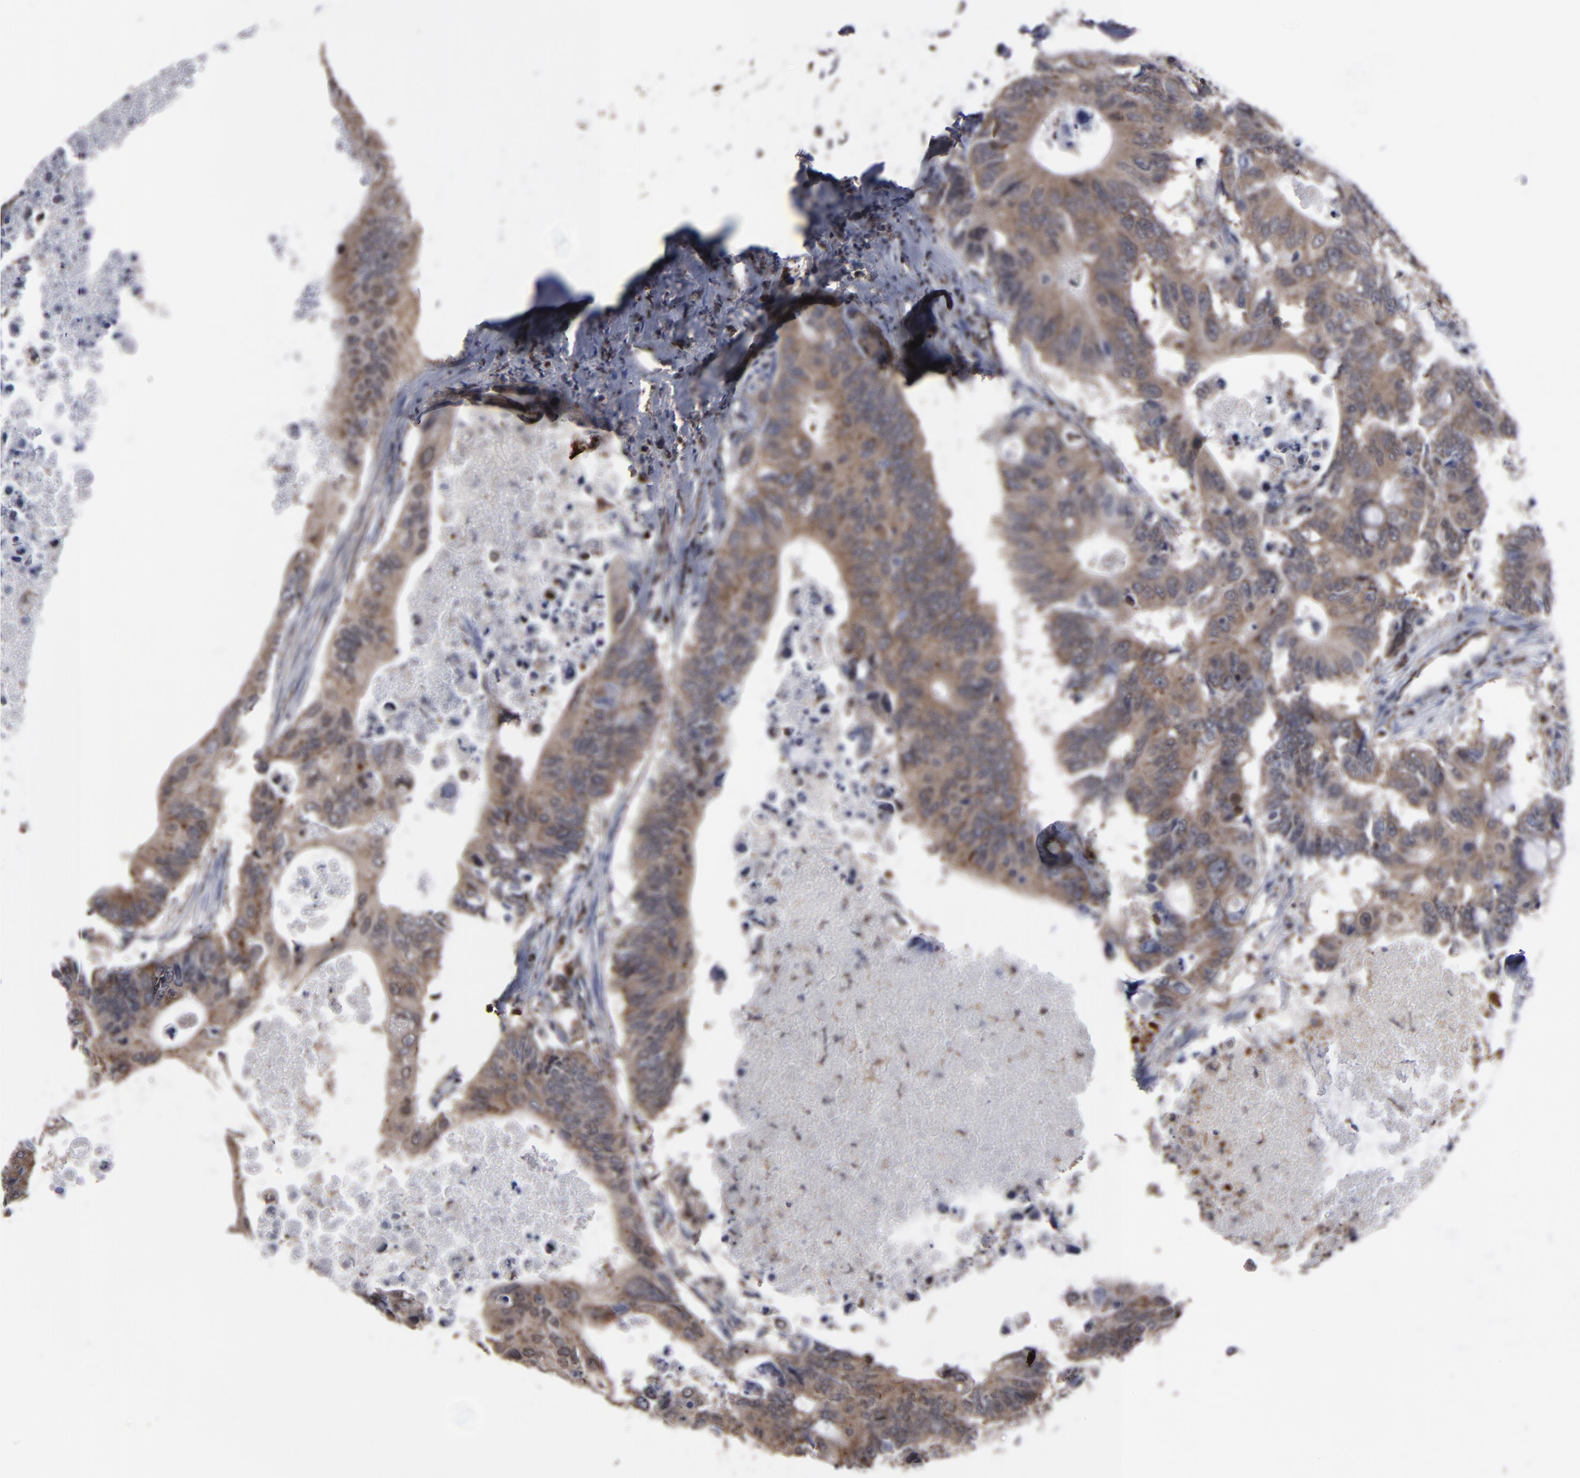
{"staining": {"intensity": "moderate", "quantity": ">75%", "location": "cytoplasmic/membranous"}, "tissue": "colorectal cancer", "cell_type": "Tumor cells", "image_type": "cancer", "snomed": [{"axis": "morphology", "description": "Adenocarcinoma, NOS"}, {"axis": "topography", "description": "Colon"}], "caption": "Colorectal cancer (adenocarcinoma) was stained to show a protein in brown. There is medium levels of moderate cytoplasmic/membranous positivity in about >75% of tumor cells. The protein is shown in brown color, while the nuclei are stained blue.", "gene": "KIAA2026", "patient": {"sex": "male", "age": 71}}